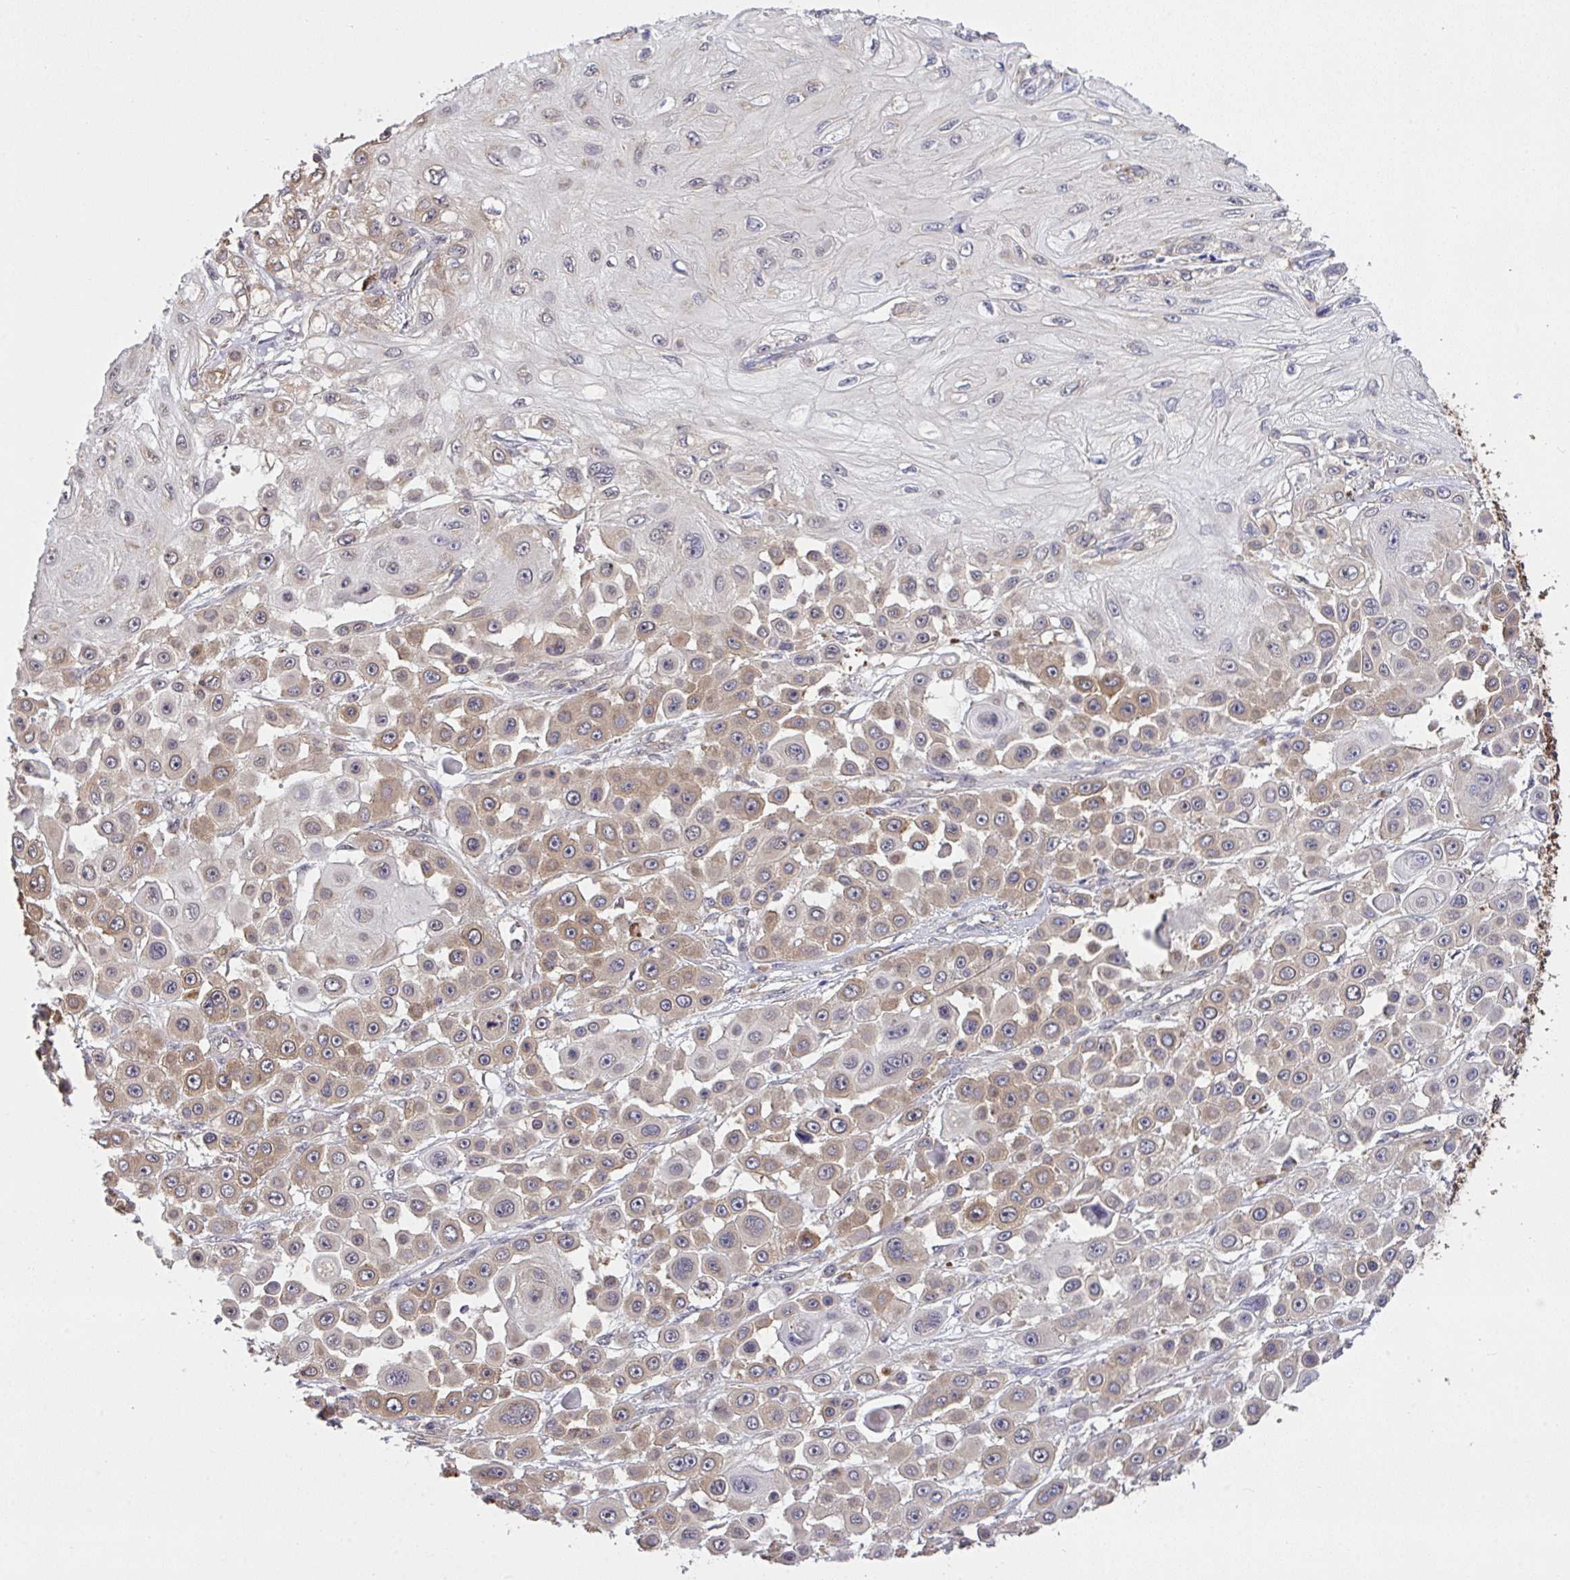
{"staining": {"intensity": "weak", "quantity": "25%-75%", "location": "cytoplasmic/membranous"}, "tissue": "skin cancer", "cell_type": "Tumor cells", "image_type": "cancer", "snomed": [{"axis": "morphology", "description": "Squamous cell carcinoma, NOS"}, {"axis": "topography", "description": "Skin"}], "caption": "Immunohistochemical staining of skin cancer exhibits low levels of weak cytoplasmic/membranous protein staining in about 25%-75% of tumor cells. The staining was performed using DAB, with brown indicating positive protein expression. Nuclei are stained blue with hematoxylin.", "gene": "C12orf57", "patient": {"sex": "male", "age": 67}}